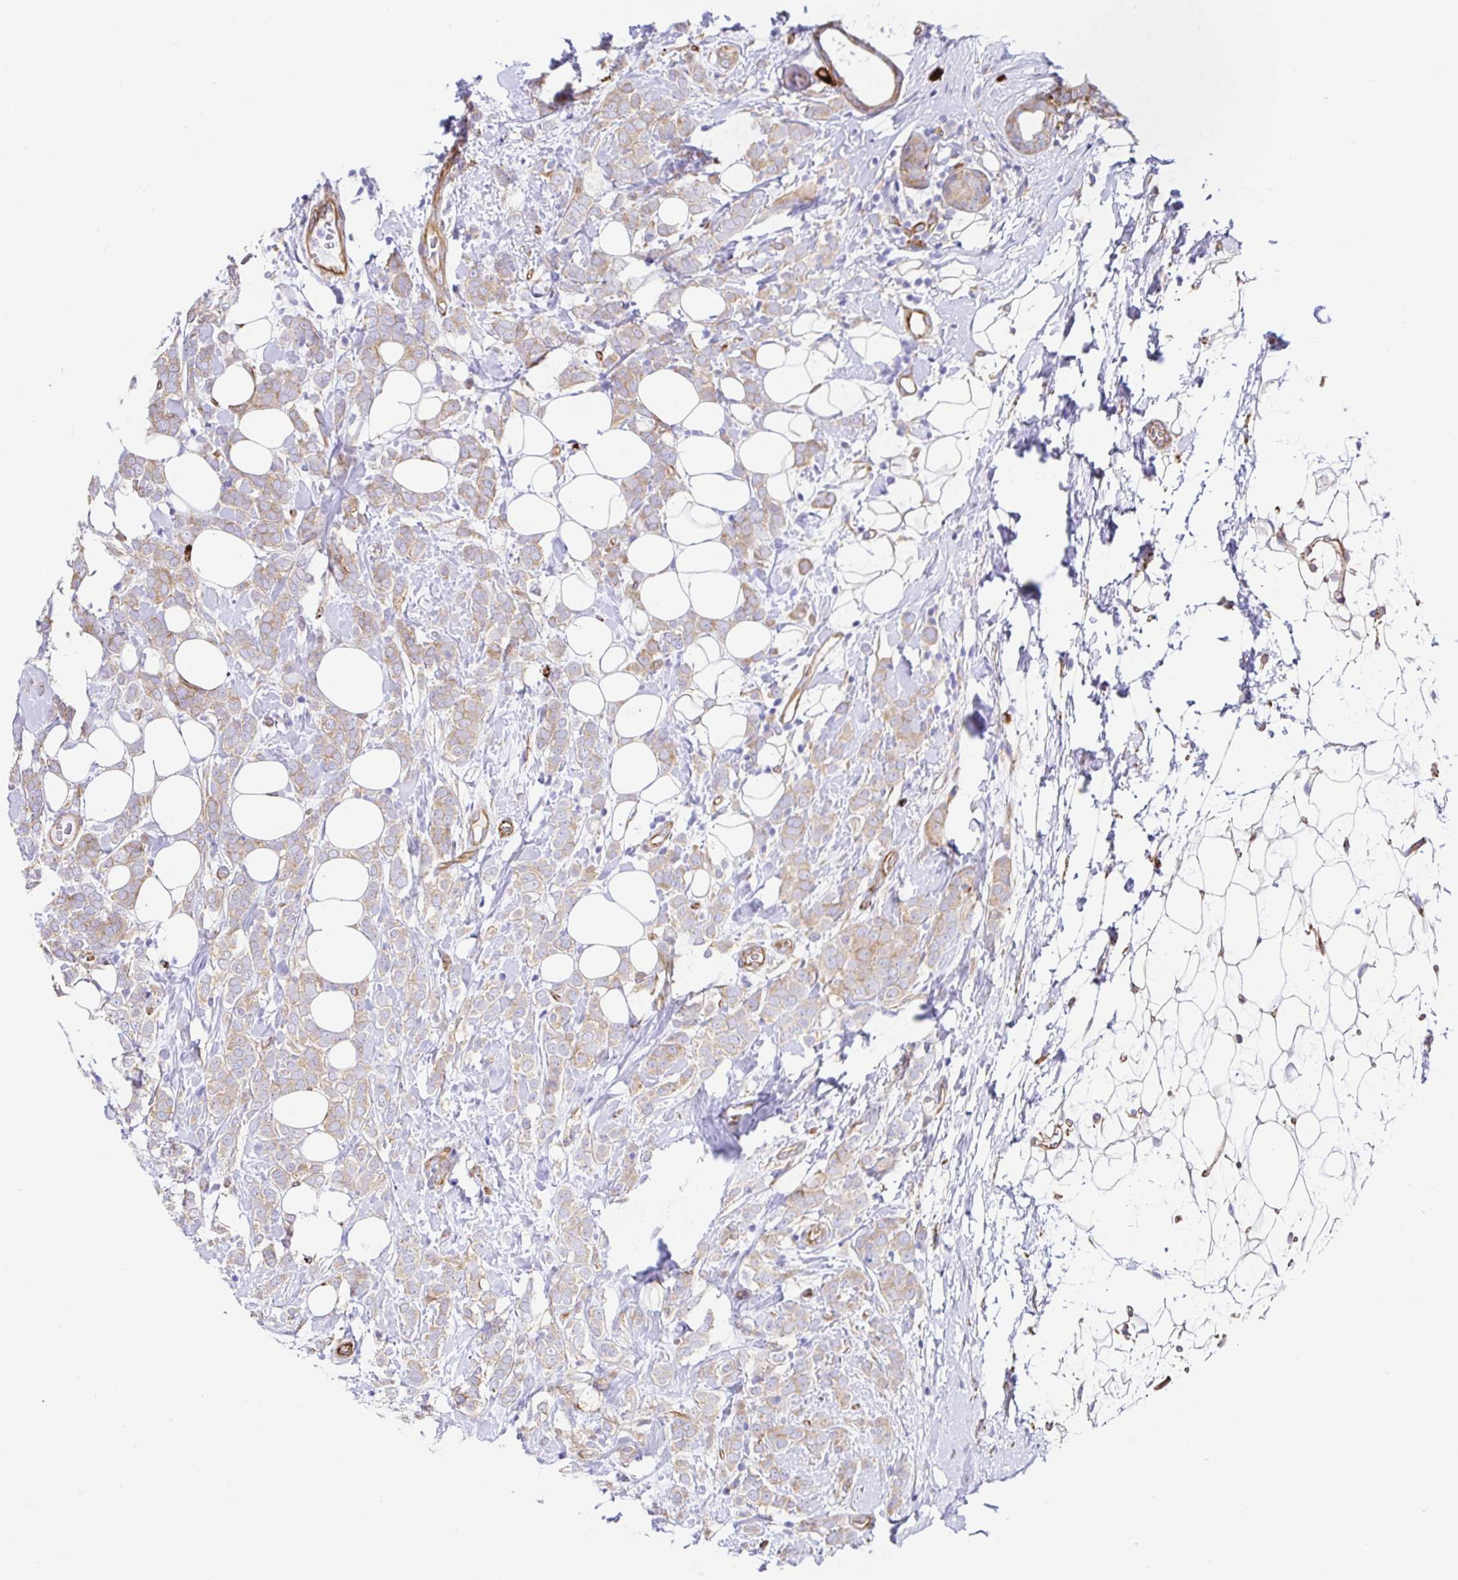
{"staining": {"intensity": "weak", "quantity": "25%-75%", "location": "cytoplasmic/membranous"}, "tissue": "breast cancer", "cell_type": "Tumor cells", "image_type": "cancer", "snomed": [{"axis": "morphology", "description": "Lobular carcinoma"}, {"axis": "topography", "description": "Breast"}], "caption": "There is low levels of weak cytoplasmic/membranous positivity in tumor cells of breast lobular carcinoma, as demonstrated by immunohistochemical staining (brown color).", "gene": "DOCK1", "patient": {"sex": "female", "age": 49}}